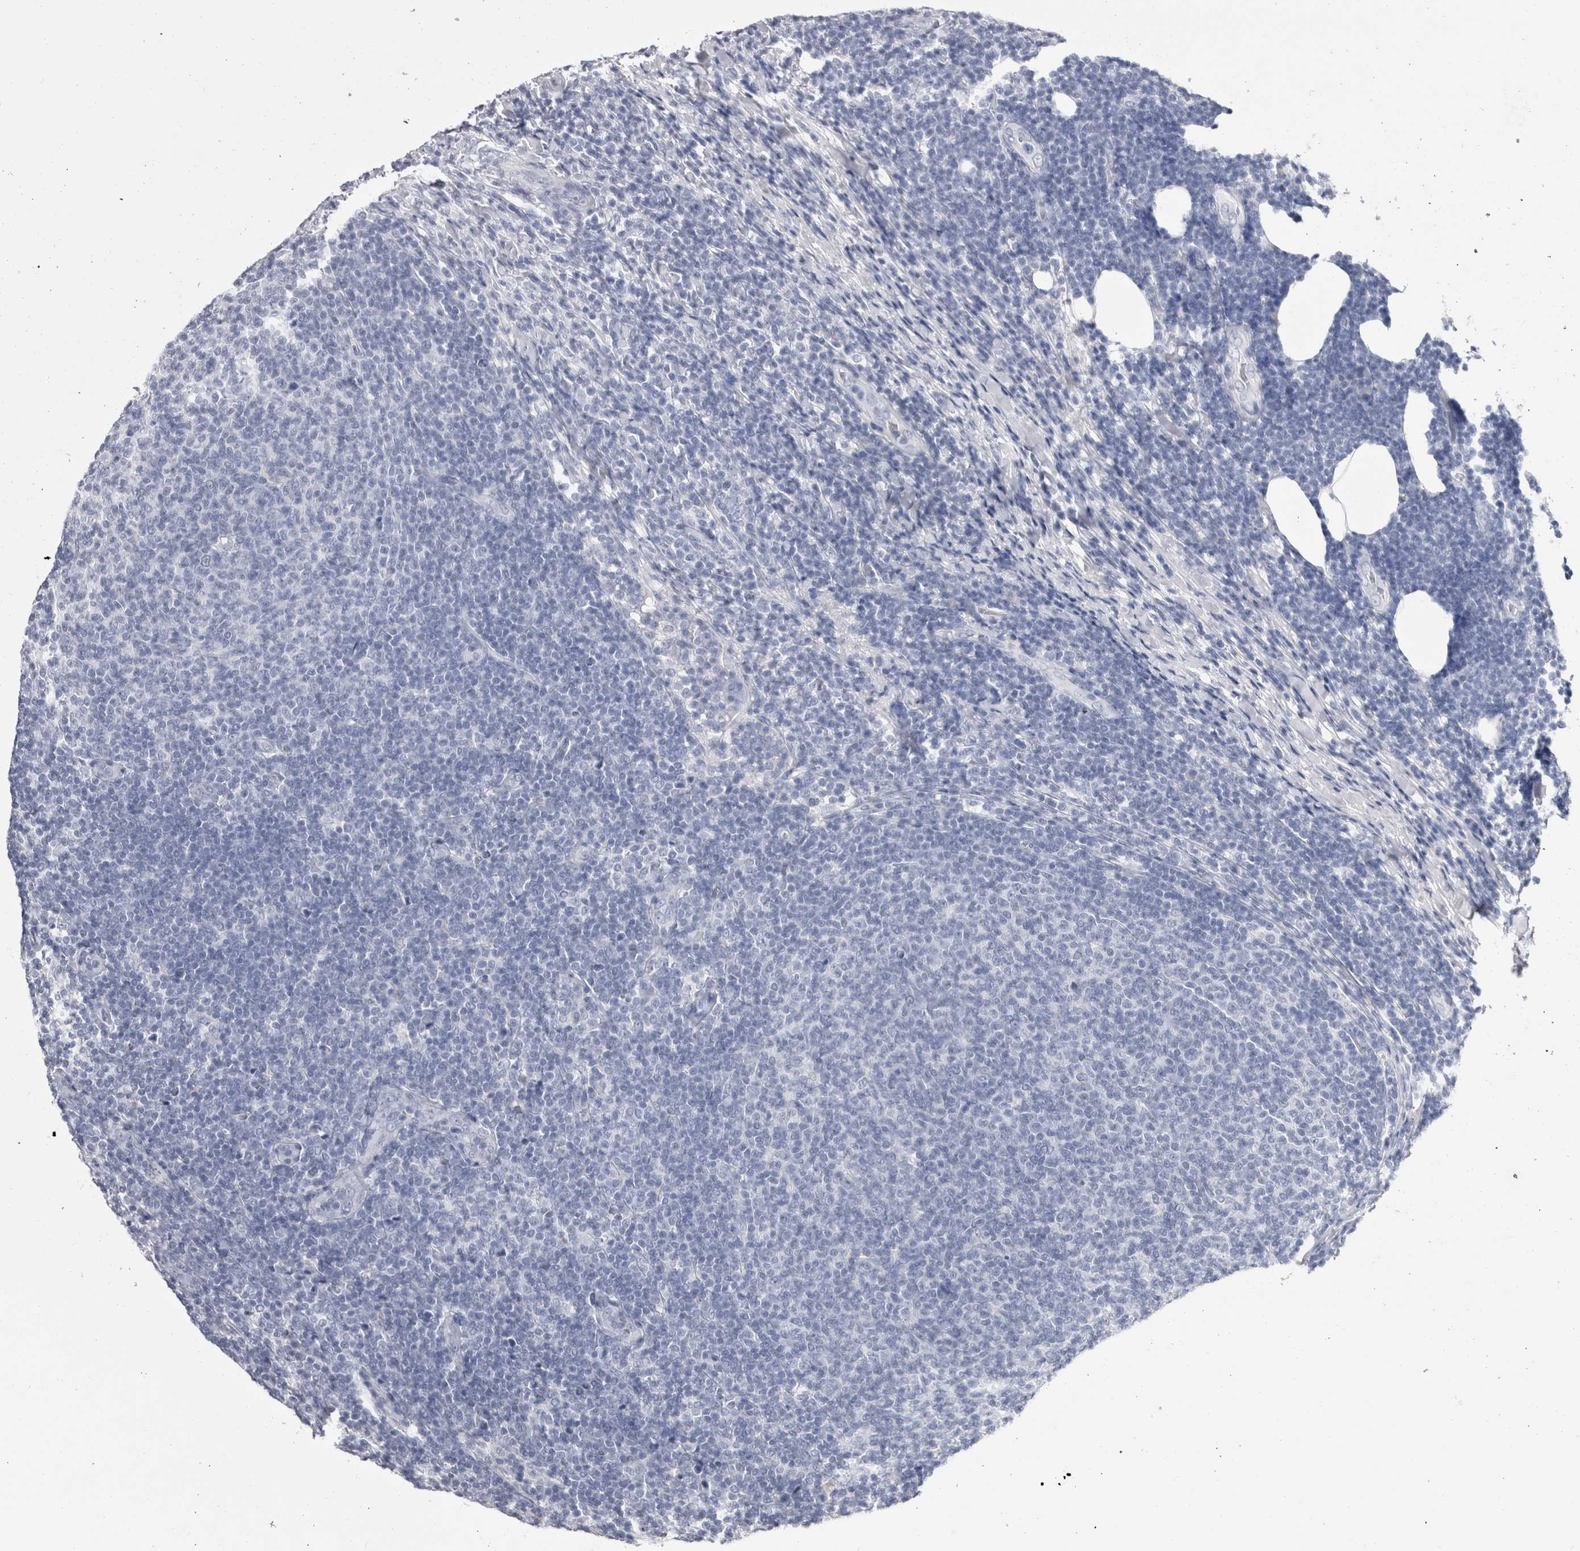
{"staining": {"intensity": "negative", "quantity": "none", "location": "none"}, "tissue": "lymphoma", "cell_type": "Tumor cells", "image_type": "cancer", "snomed": [{"axis": "morphology", "description": "Malignant lymphoma, non-Hodgkin's type, Low grade"}, {"axis": "topography", "description": "Lymph node"}], "caption": "Immunohistochemistry photomicrograph of neoplastic tissue: human malignant lymphoma, non-Hodgkin's type (low-grade) stained with DAB (3,3'-diaminobenzidine) exhibits no significant protein expression in tumor cells.", "gene": "CDHR5", "patient": {"sex": "male", "age": 66}}